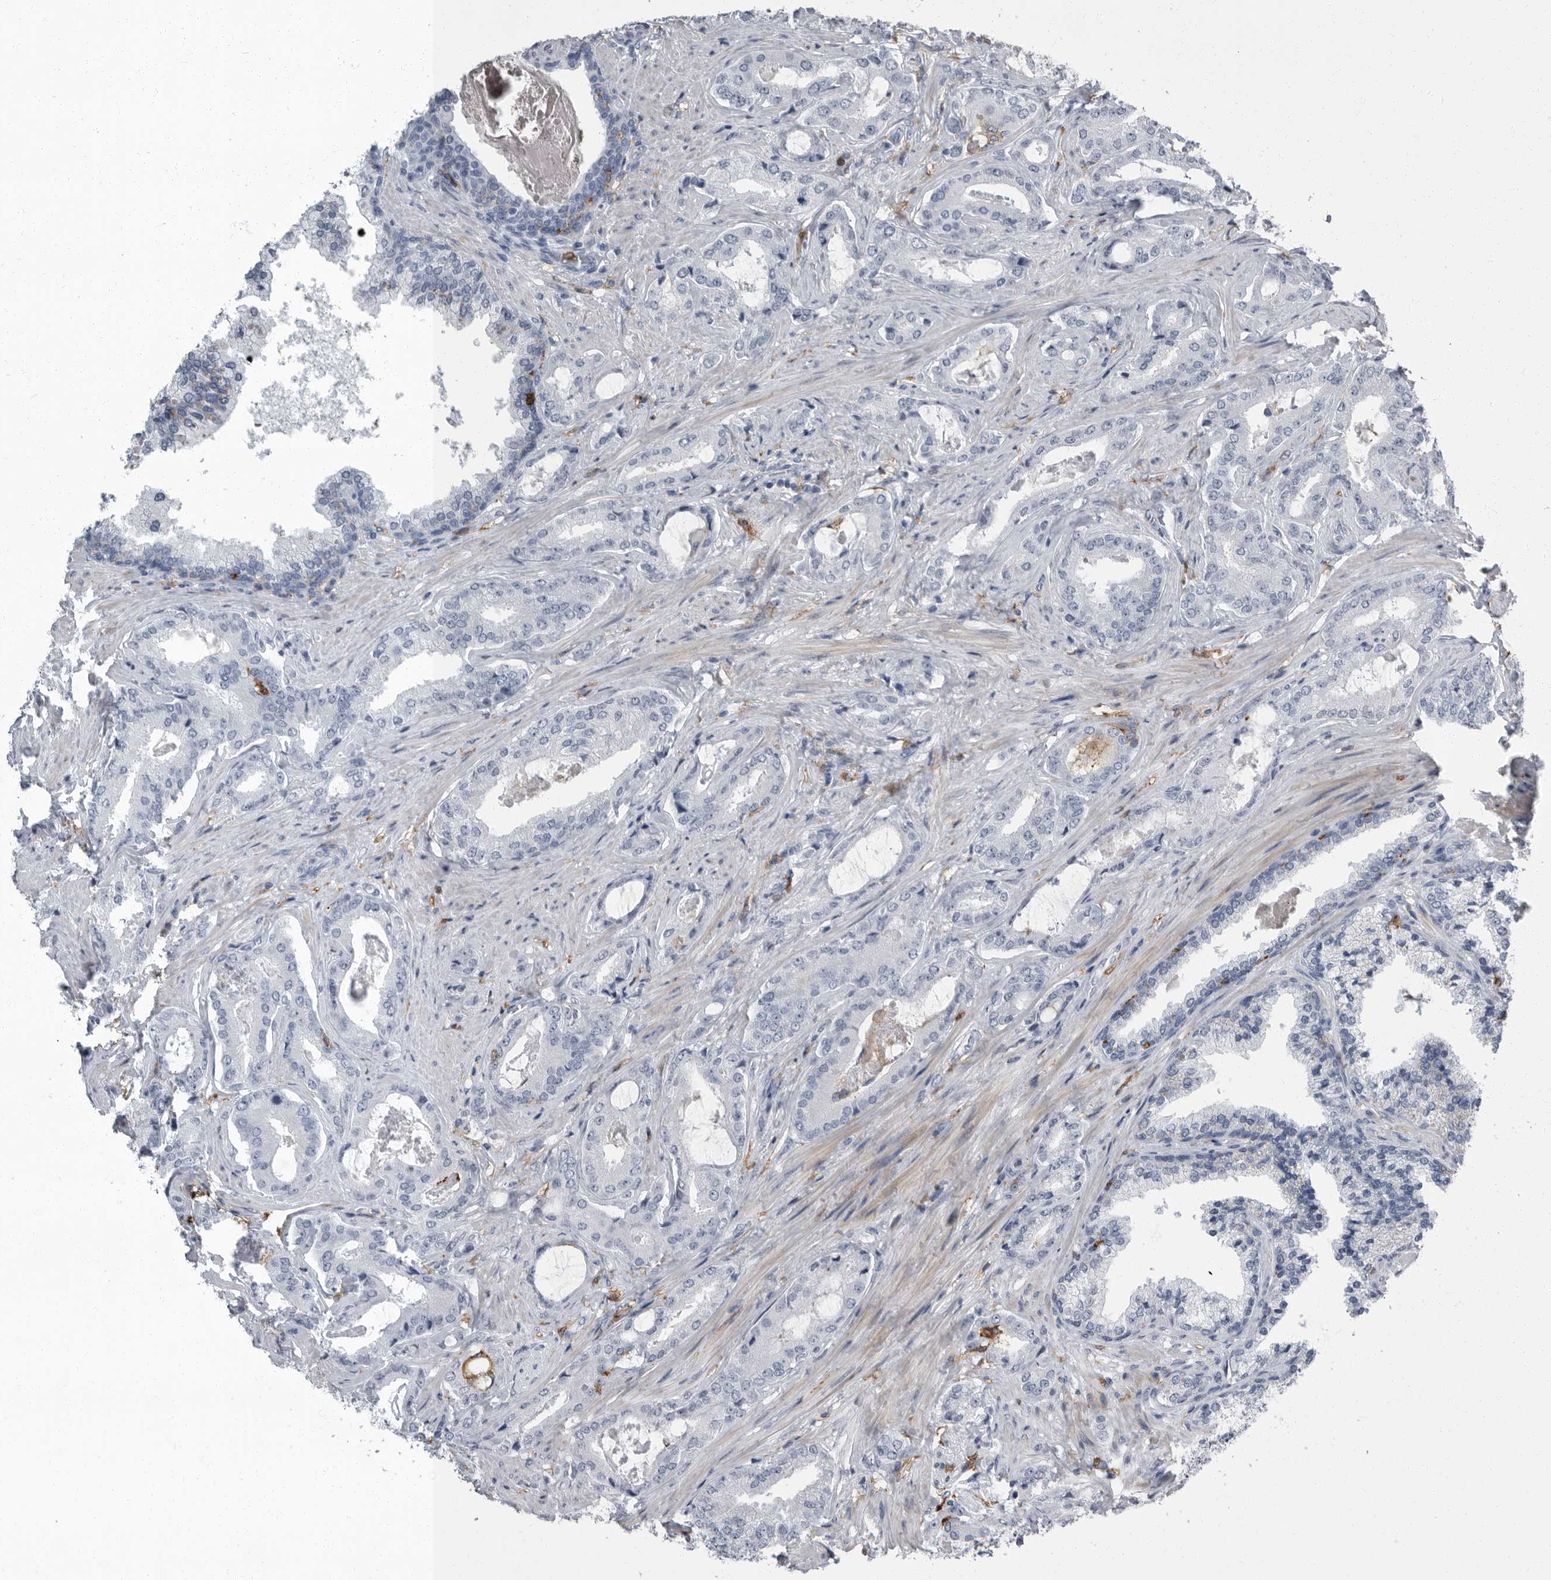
{"staining": {"intensity": "negative", "quantity": "none", "location": "none"}, "tissue": "prostate cancer", "cell_type": "Tumor cells", "image_type": "cancer", "snomed": [{"axis": "morphology", "description": "Adenocarcinoma, Low grade"}, {"axis": "topography", "description": "Prostate"}], "caption": "IHC histopathology image of neoplastic tissue: human low-grade adenocarcinoma (prostate) stained with DAB reveals no significant protein staining in tumor cells.", "gene": "FCER1G", "patient": {"sex": "male", "age": 71}}